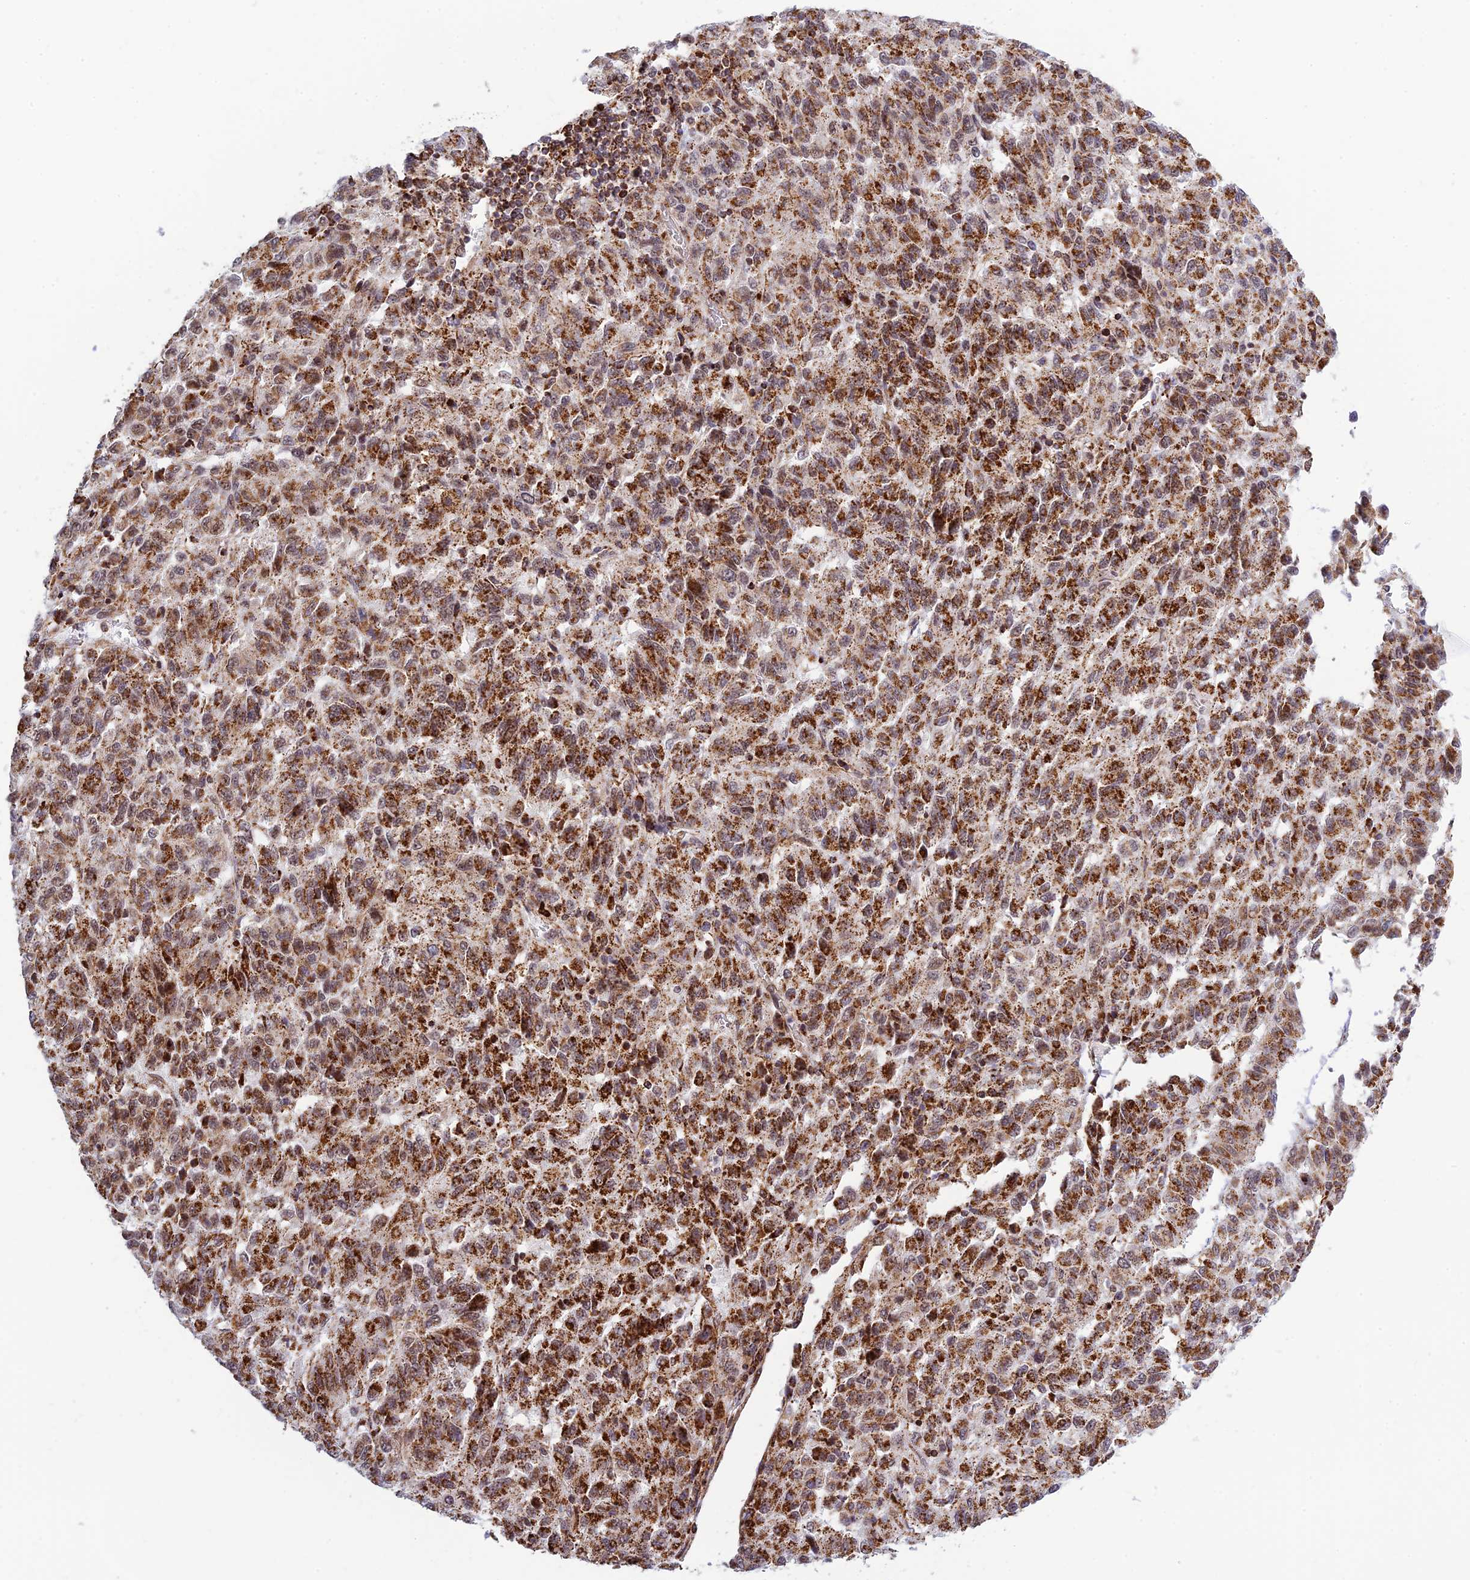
{"staining": {"intensity": "strong", "quantity": "25%-75%", "location": "cytoplasmic/membranous"}, "tissue": "melanoma", "cell_type": "Tumor cells", "image_type": "cancer", "snomed": [{"axis": "morphology", "description": "Malignant melanoma, Metastatic site"}, {"axis": "topography", "description": "Lung"}], "caption": "An image showing strong cytoplasmic/membranous staining in about 25%-75% of tumor cells in malignant melanoma (metastatic site), as visualized by brown immunohistochemical staining.", "gene": "POLR1G", "patient": {"sex": "male", "age": 64}}